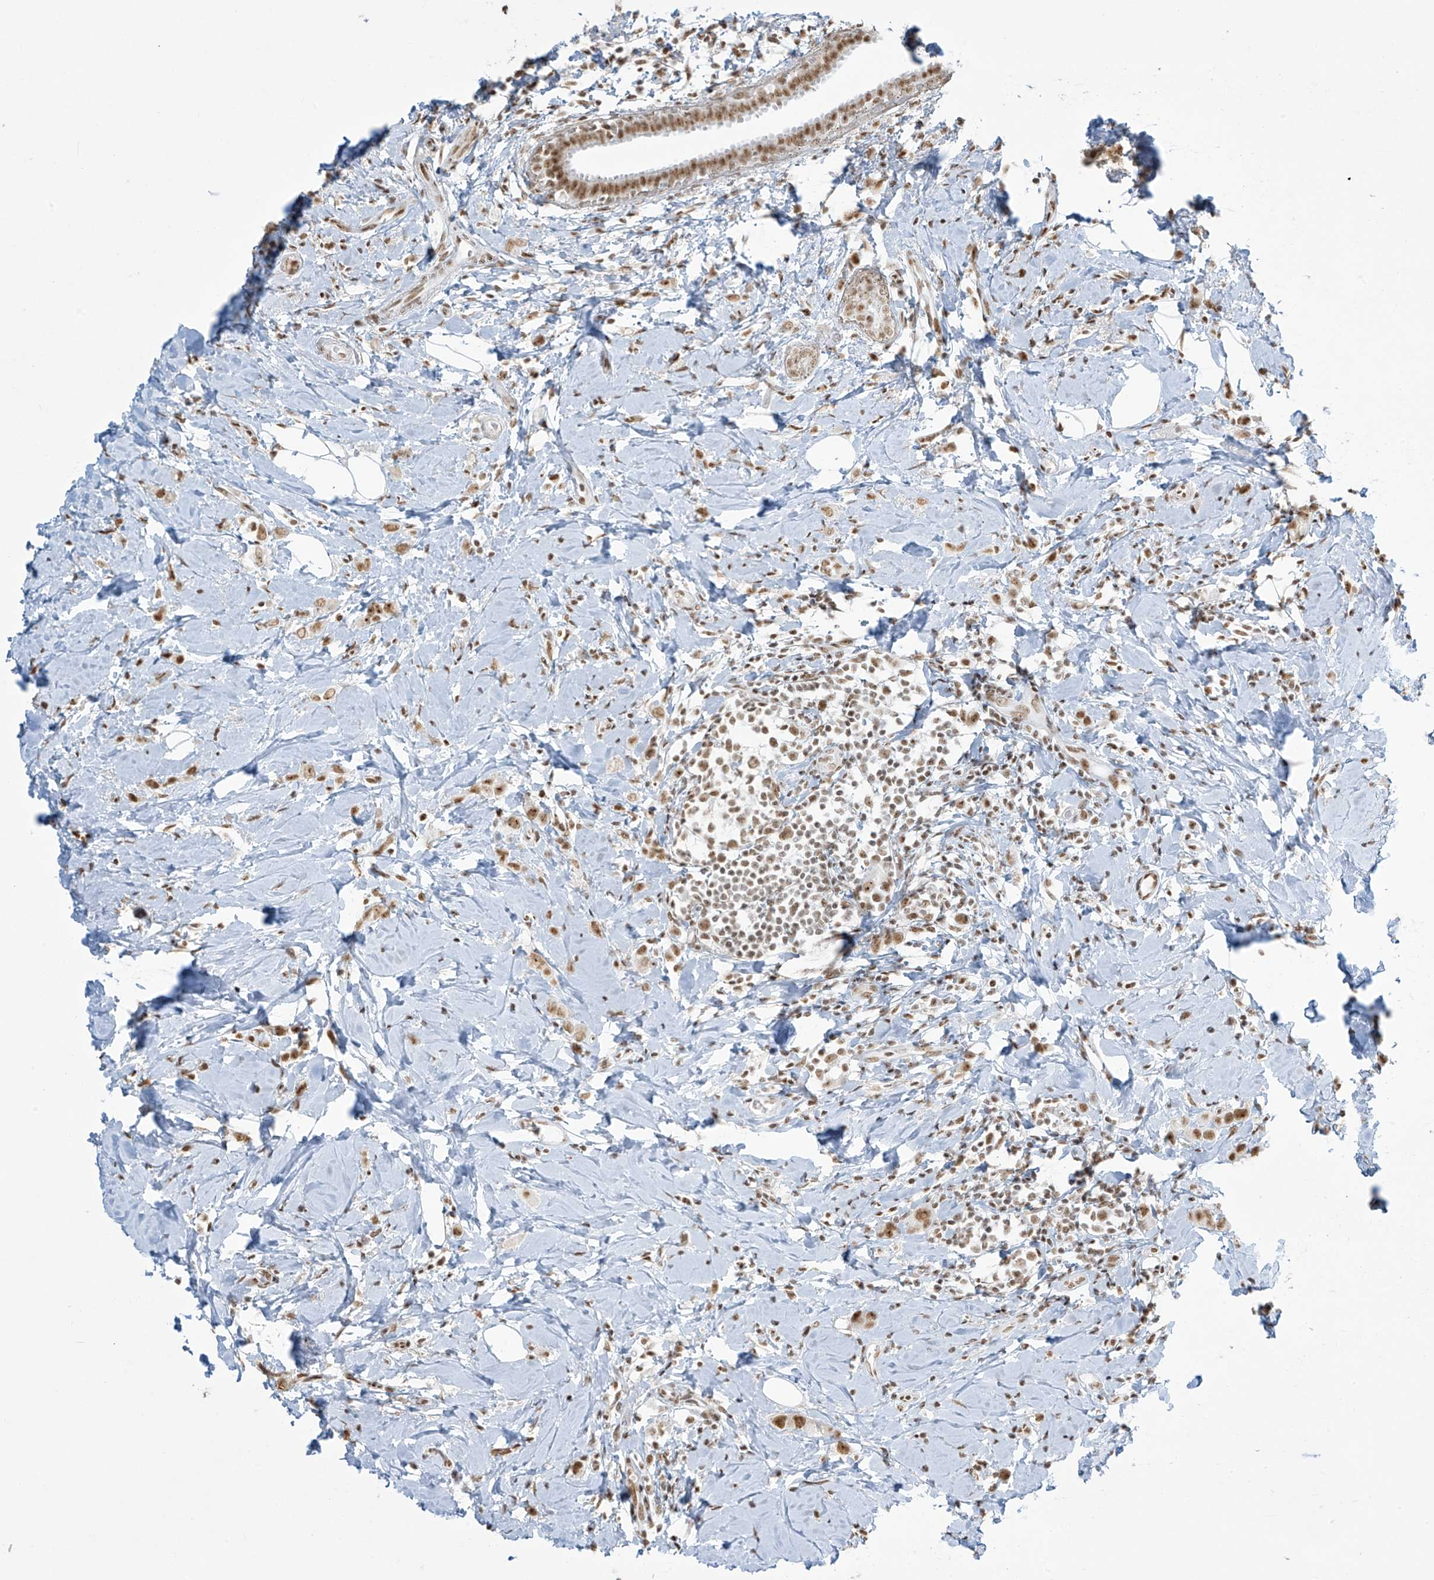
{"staining": {"intensity": "moderate", "quantity": ">75%", "location": "nuclear"}, "tissue": "breast cancer", "cell_type": "Tumor cells", "image_type": "cancer", "snomed": [{"axis": "morphology", "description": "Lobular carcinoma"}, {"axis": "topography", "description": "Breast"}], "caption": "Human breast lobular carcinoma stained with a brown dye demonstrates moderate nuclear positive expression in about >75% of tumor cells.", "gene": "MS4A6A", "patient": {"sex": "female", "age": 47}}